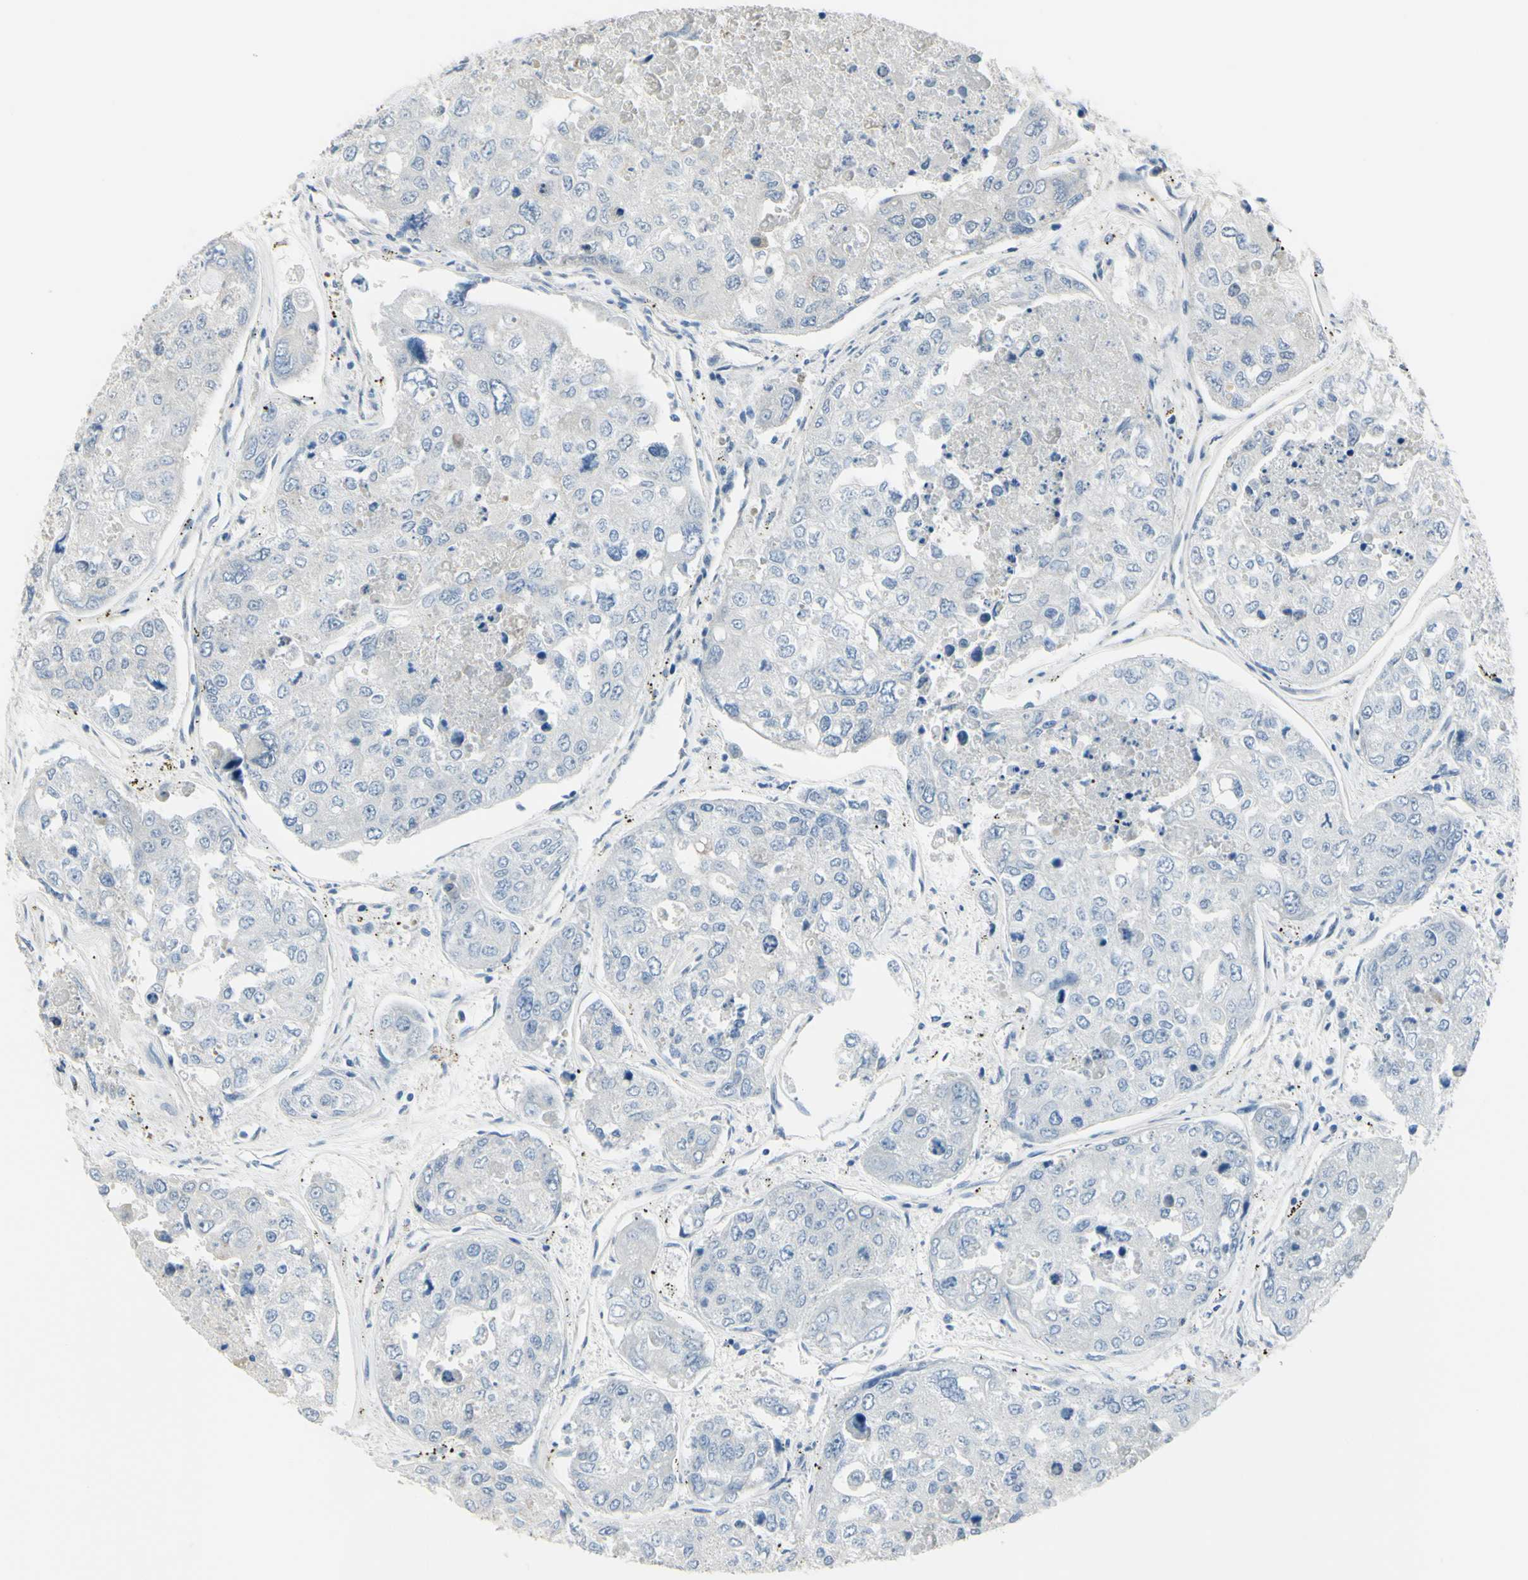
{"staining": {"intensity": "negative", "quantity": "none", "location": "none"}, "tissue": "urothelial cancer", "cell_type": "Tumor cells", "image_type": "cancer", "snomed": [{"axis": "morphology", "description": "Urothelial carcinoma, High grade"}, {"axis": "topography", "description": "Lymph node"}, {"axis": "topography", "description": "Urinary bladder"}], "caption": "This is an IHC micrograph of high-grade urothelial carcinoma. There is no expression in tumor cells.", "gene": "NCBP2L", "patient": {"sex": "male", "age": 51}}